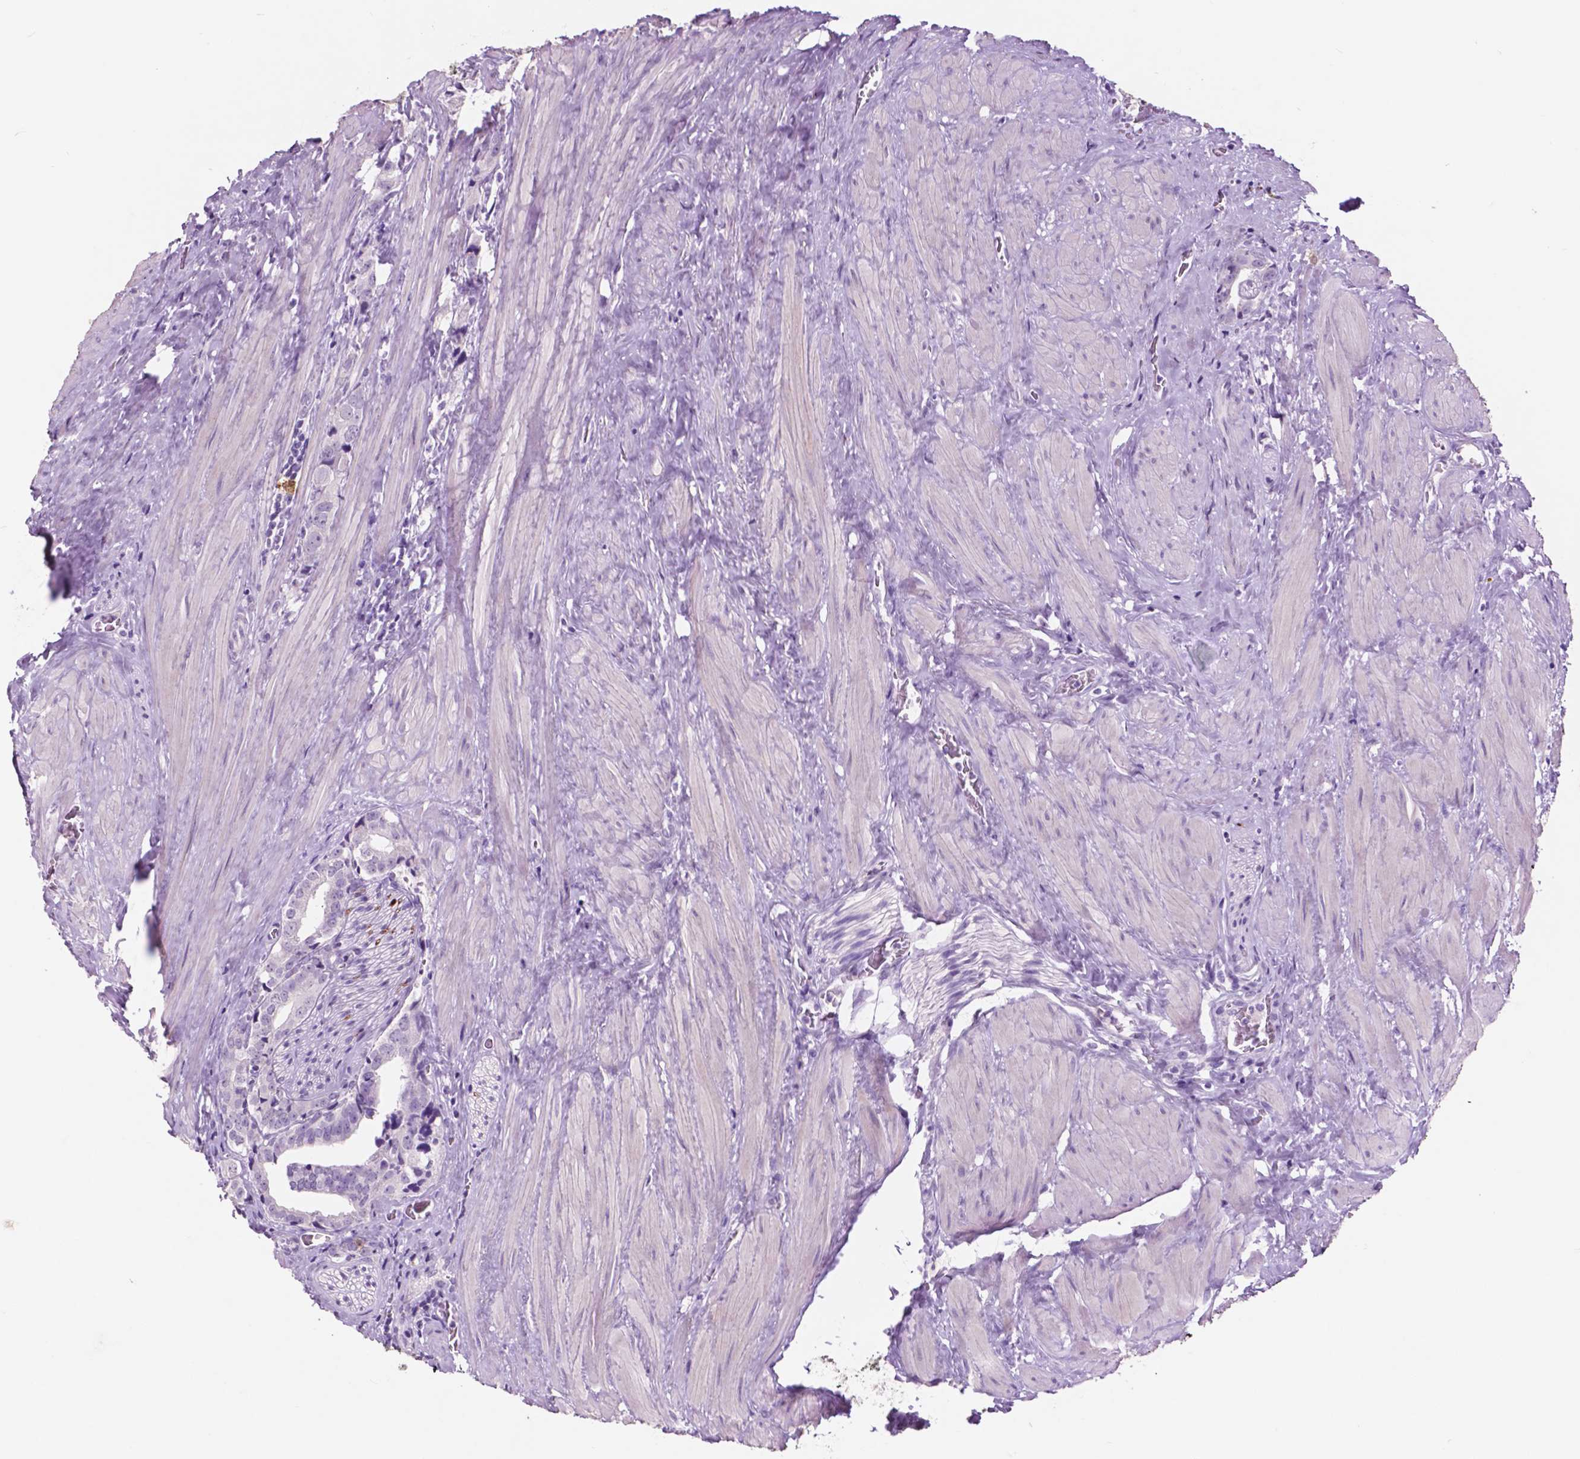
{"staining": {"intensity": "negative", "quantity": "none", "location": "none"}, "tissue": "prostate cancer", "cell_type": "Tumor cells", "image_type": "cancer", "snomed": [{"axis": "morphology", "description": "Adenocarcinoma, NOS"}, {"axis": "topography", "description": "Prostate and seminal vesicle, NOS"}], "caption": "IHC of human adenocarcinoma (prostate) exhibits no expression in tumor cells.", "gene": "IDO1", "patient": {"sex": "male", "age": 63}}